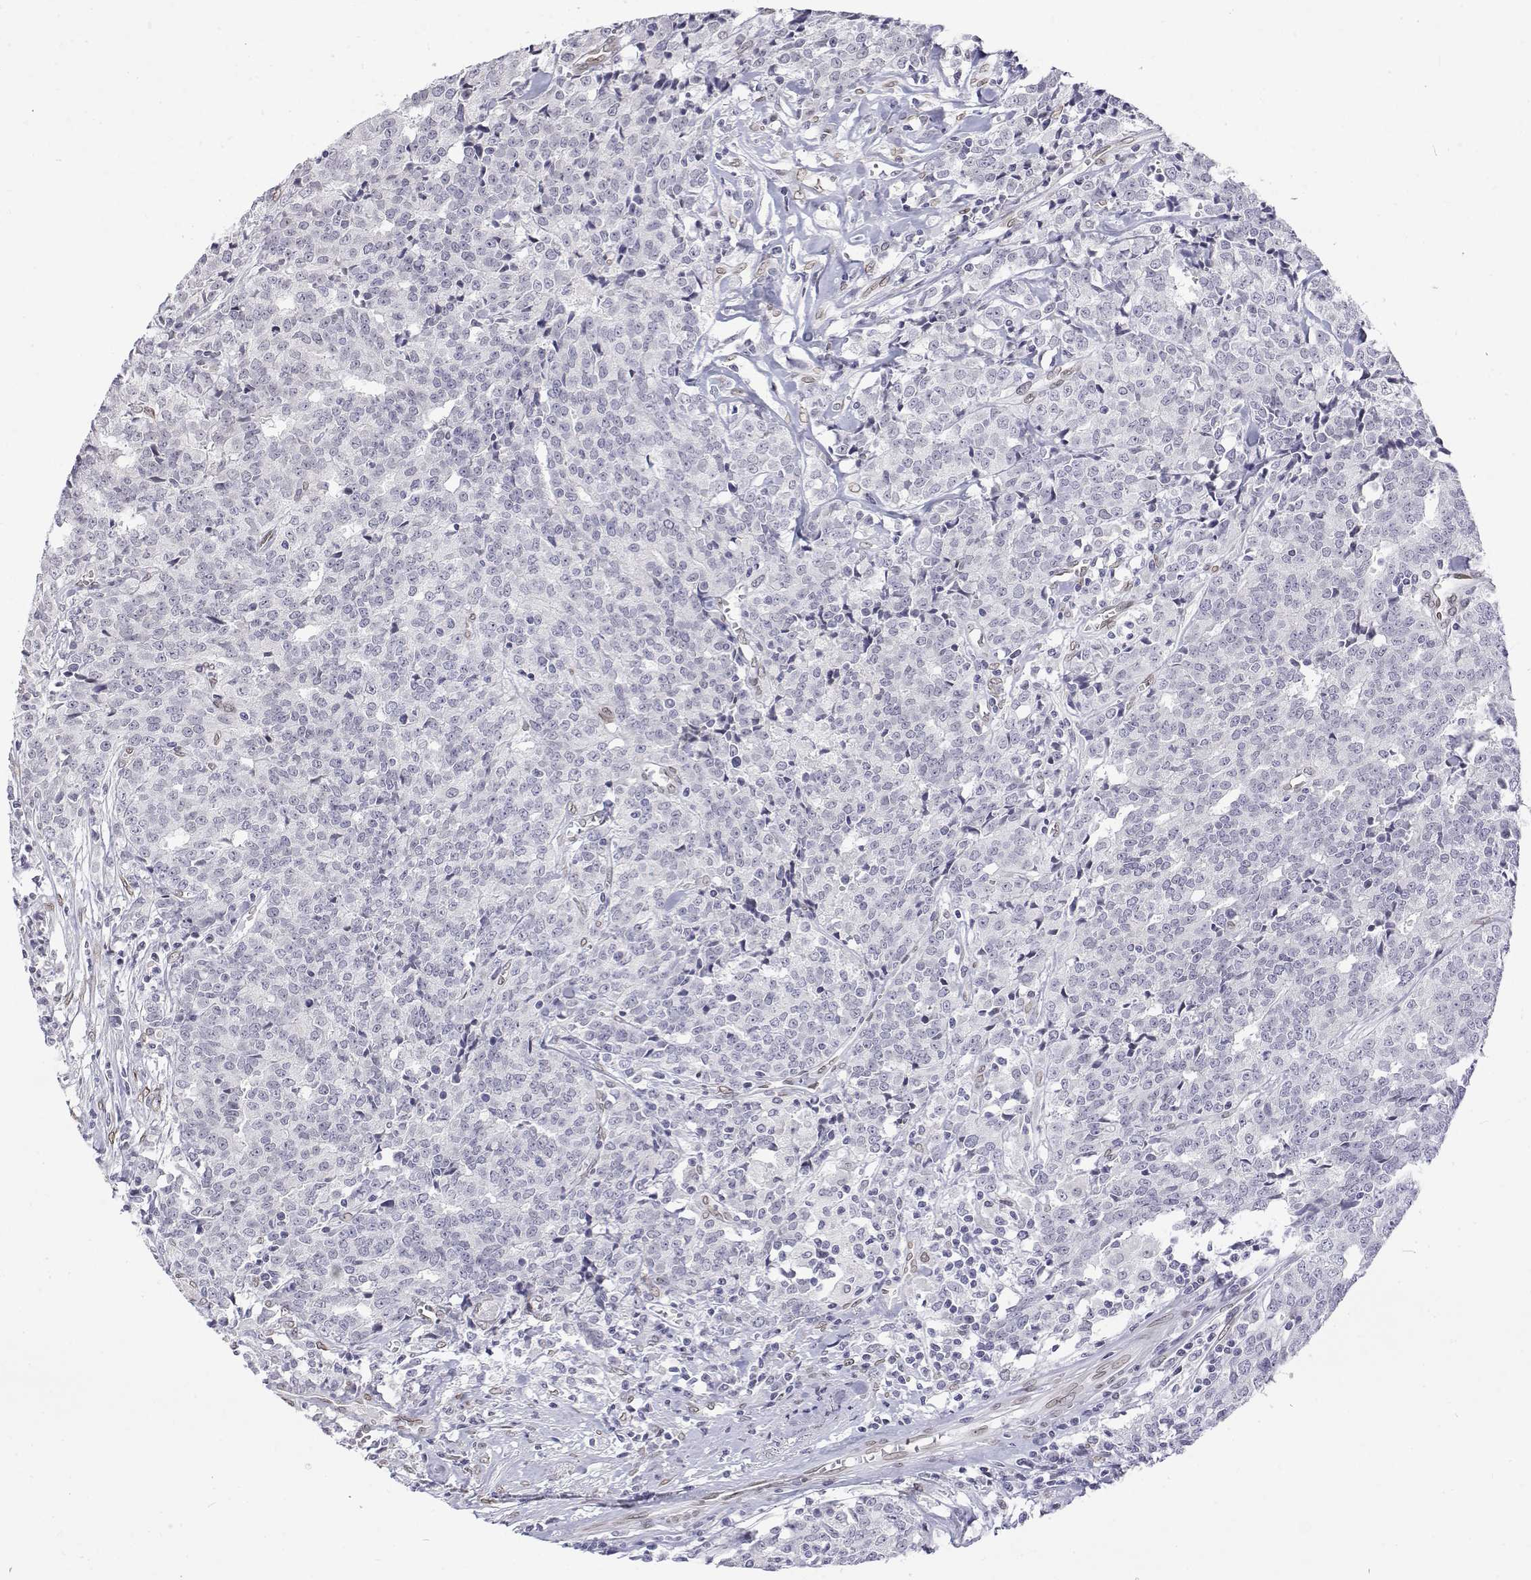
{"staining": {"intensity": "negative", "quantity": "none", "location": "none"}, "tissue": "prostate cancer", "cell_type": "Tumor cells", "image_type": "cancer", "snomed": [{"axis": "morphology", "description": "Adenocarcinoma, High grade"}, {"axis": "topography", "description": "Prostate and seminal vesicle, NOS"}], "caption": "A photomicrograph of human prostate cancer (adenocarcinoma (high-grade)) is negative for staining in tumor cells.", "gene": "ZNF532", "patient": {"sex": "male", "age": 60}}